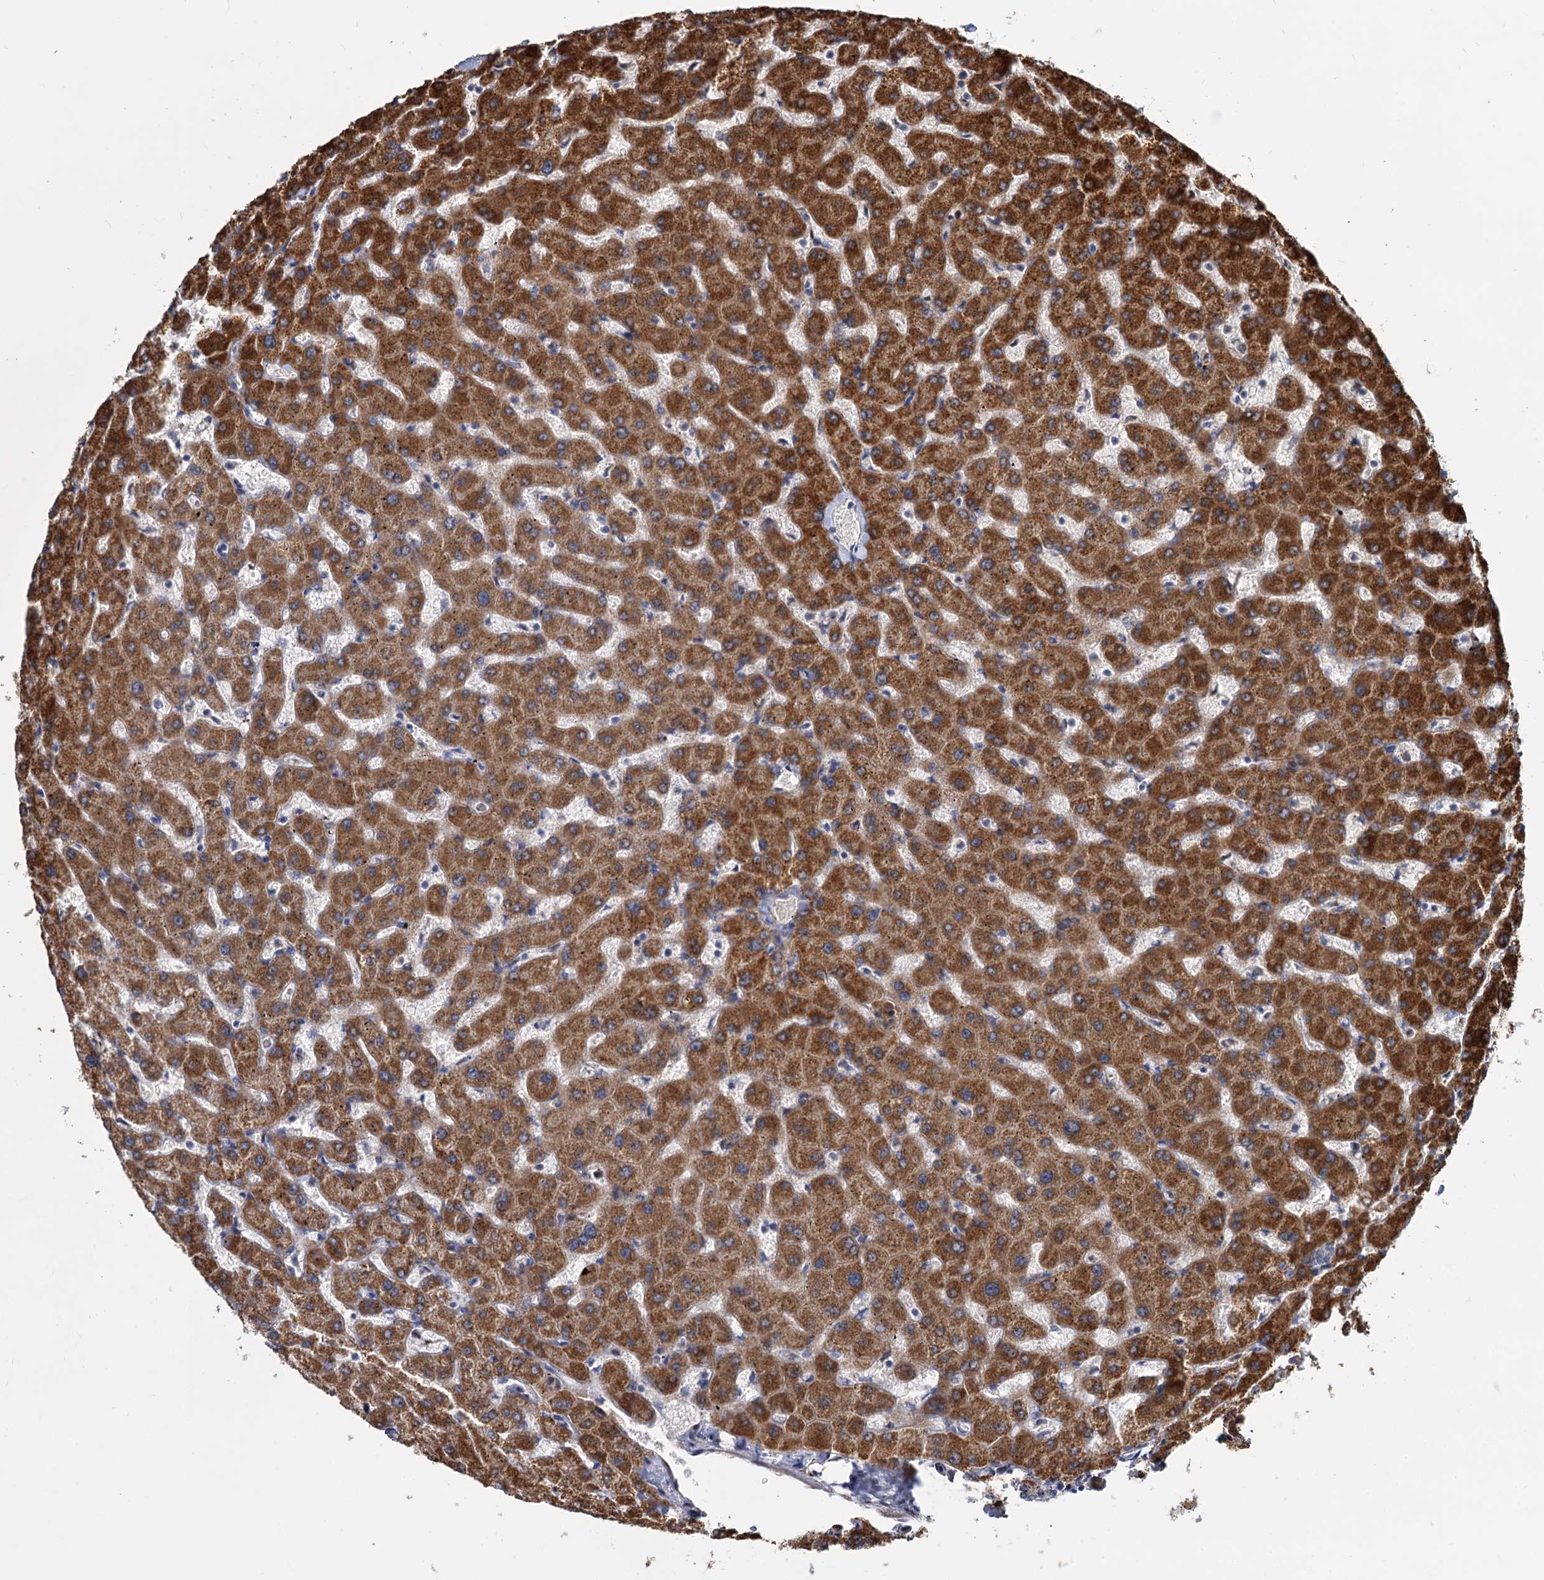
{"staining": {"intensity": "negative", "quantity": "none", "location": "none"}, "tissue": "liver", "cell_type": "Cholangiocytes", "image_type": "normal", "snomed": [{"axis": "morphology", "description": "Normal tissue, NOS"}, {"axis": "topography", "description": "Liver"}], "caption": "IHC of benign liver demonstrates no expression in cholangiocytes. (DAB (3,3'-diaminobenzidine) immunohistochemistry visualized using brightfield microscopy, high magnification).", "gene": "ALKBH7", "patient": {"sex": "female", "age": 63}}